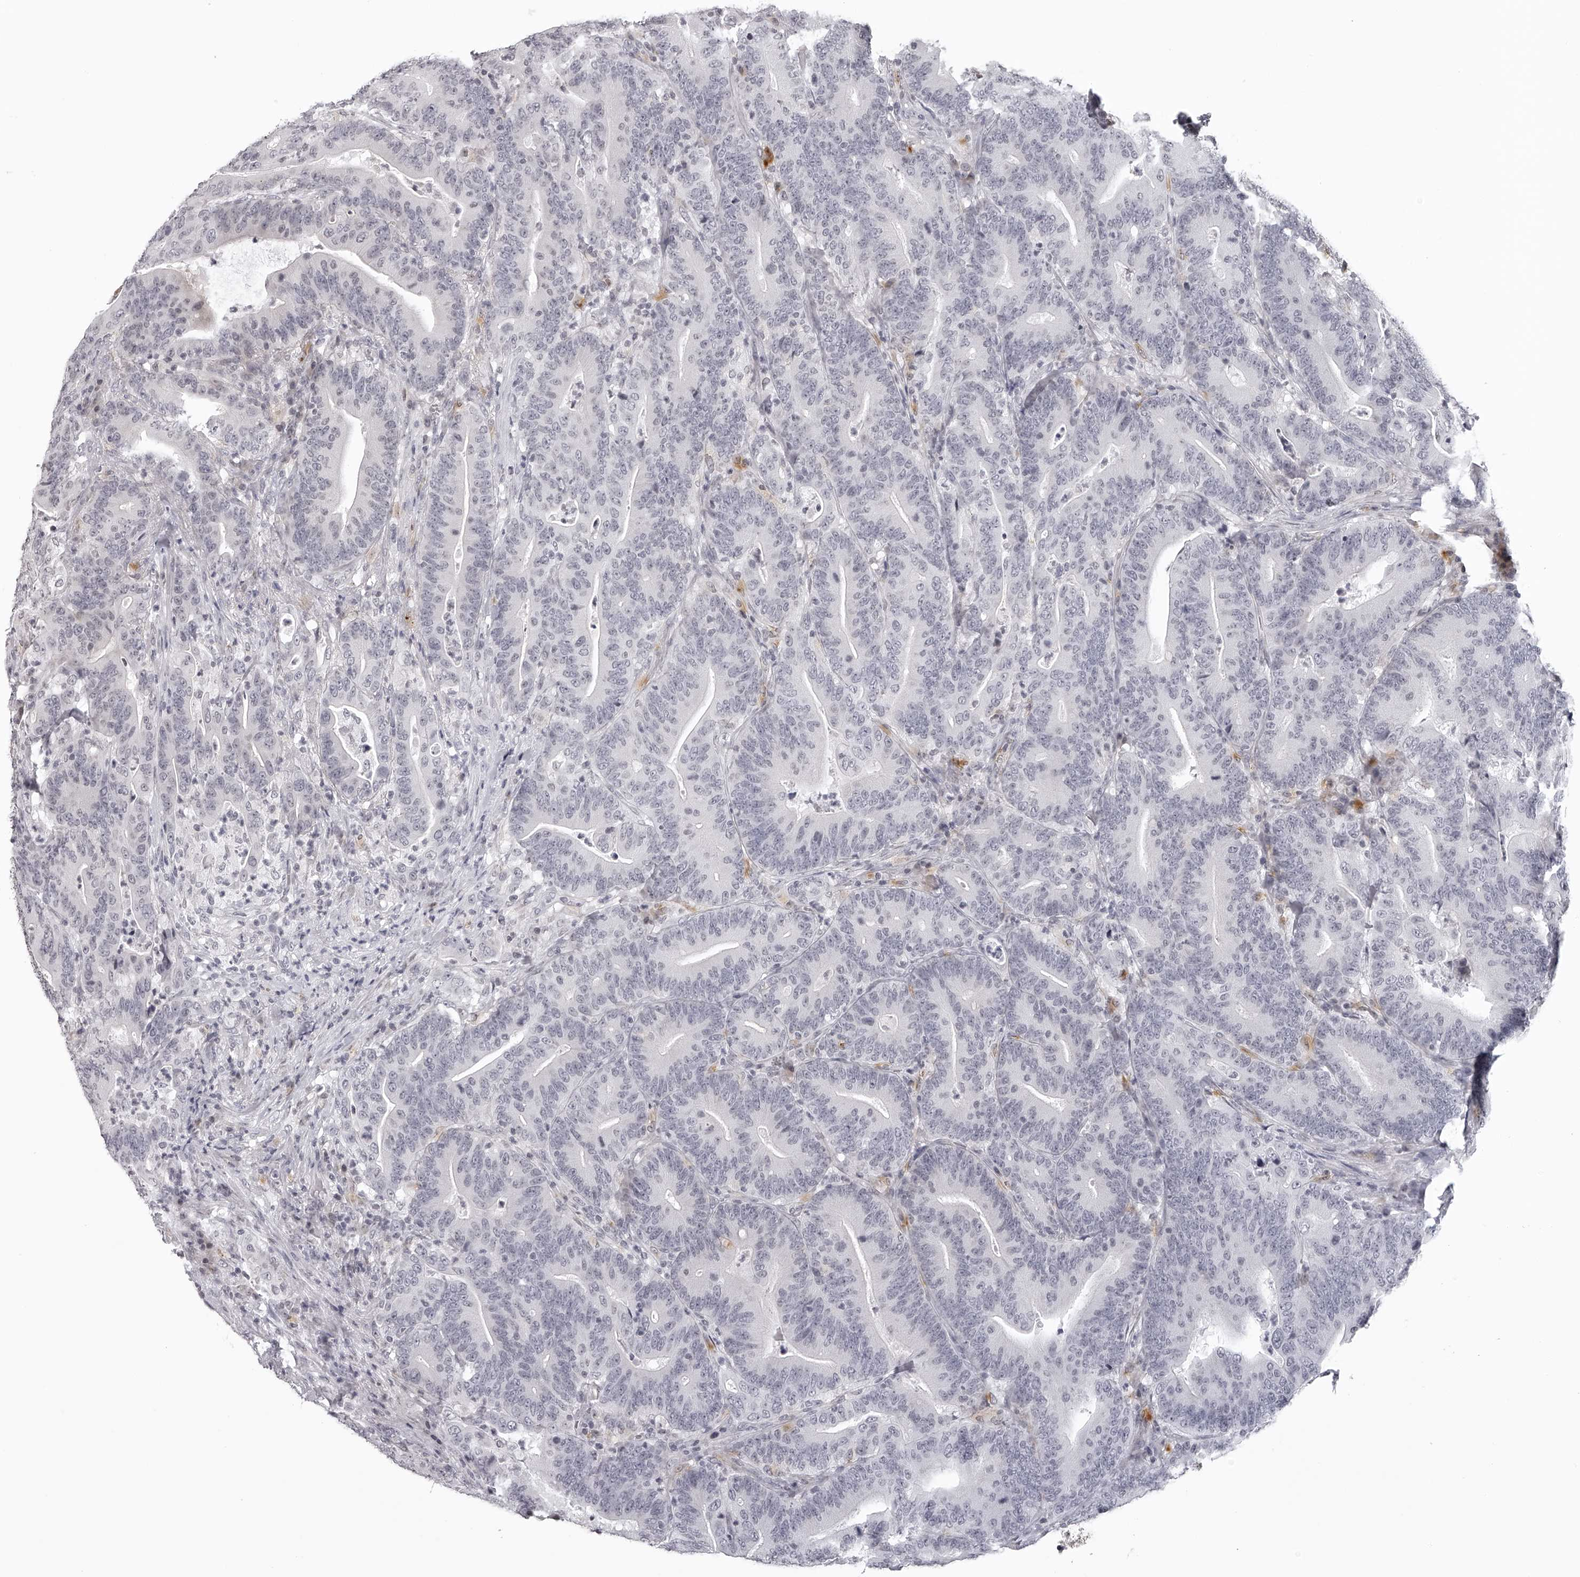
{"staining": {"intensity": "negative", "quantity": "none", "location": "none"}, "tissue": "colorectal cancer", "cell_type": "Tumor cells", "image_type": "cancer", "snomed": [{"axis": "morphology", "description": "Adenocarcinoma, NOS"}, {"axis": "topography", "description": "Colon"}], "caption": "DAB immunohistochemical staining of human adenocarcinoma (colorectal) reveals no significant positivity in tumor cells.", "gene": "RNF220", "patient": {"sex": "female", "age": 66}}